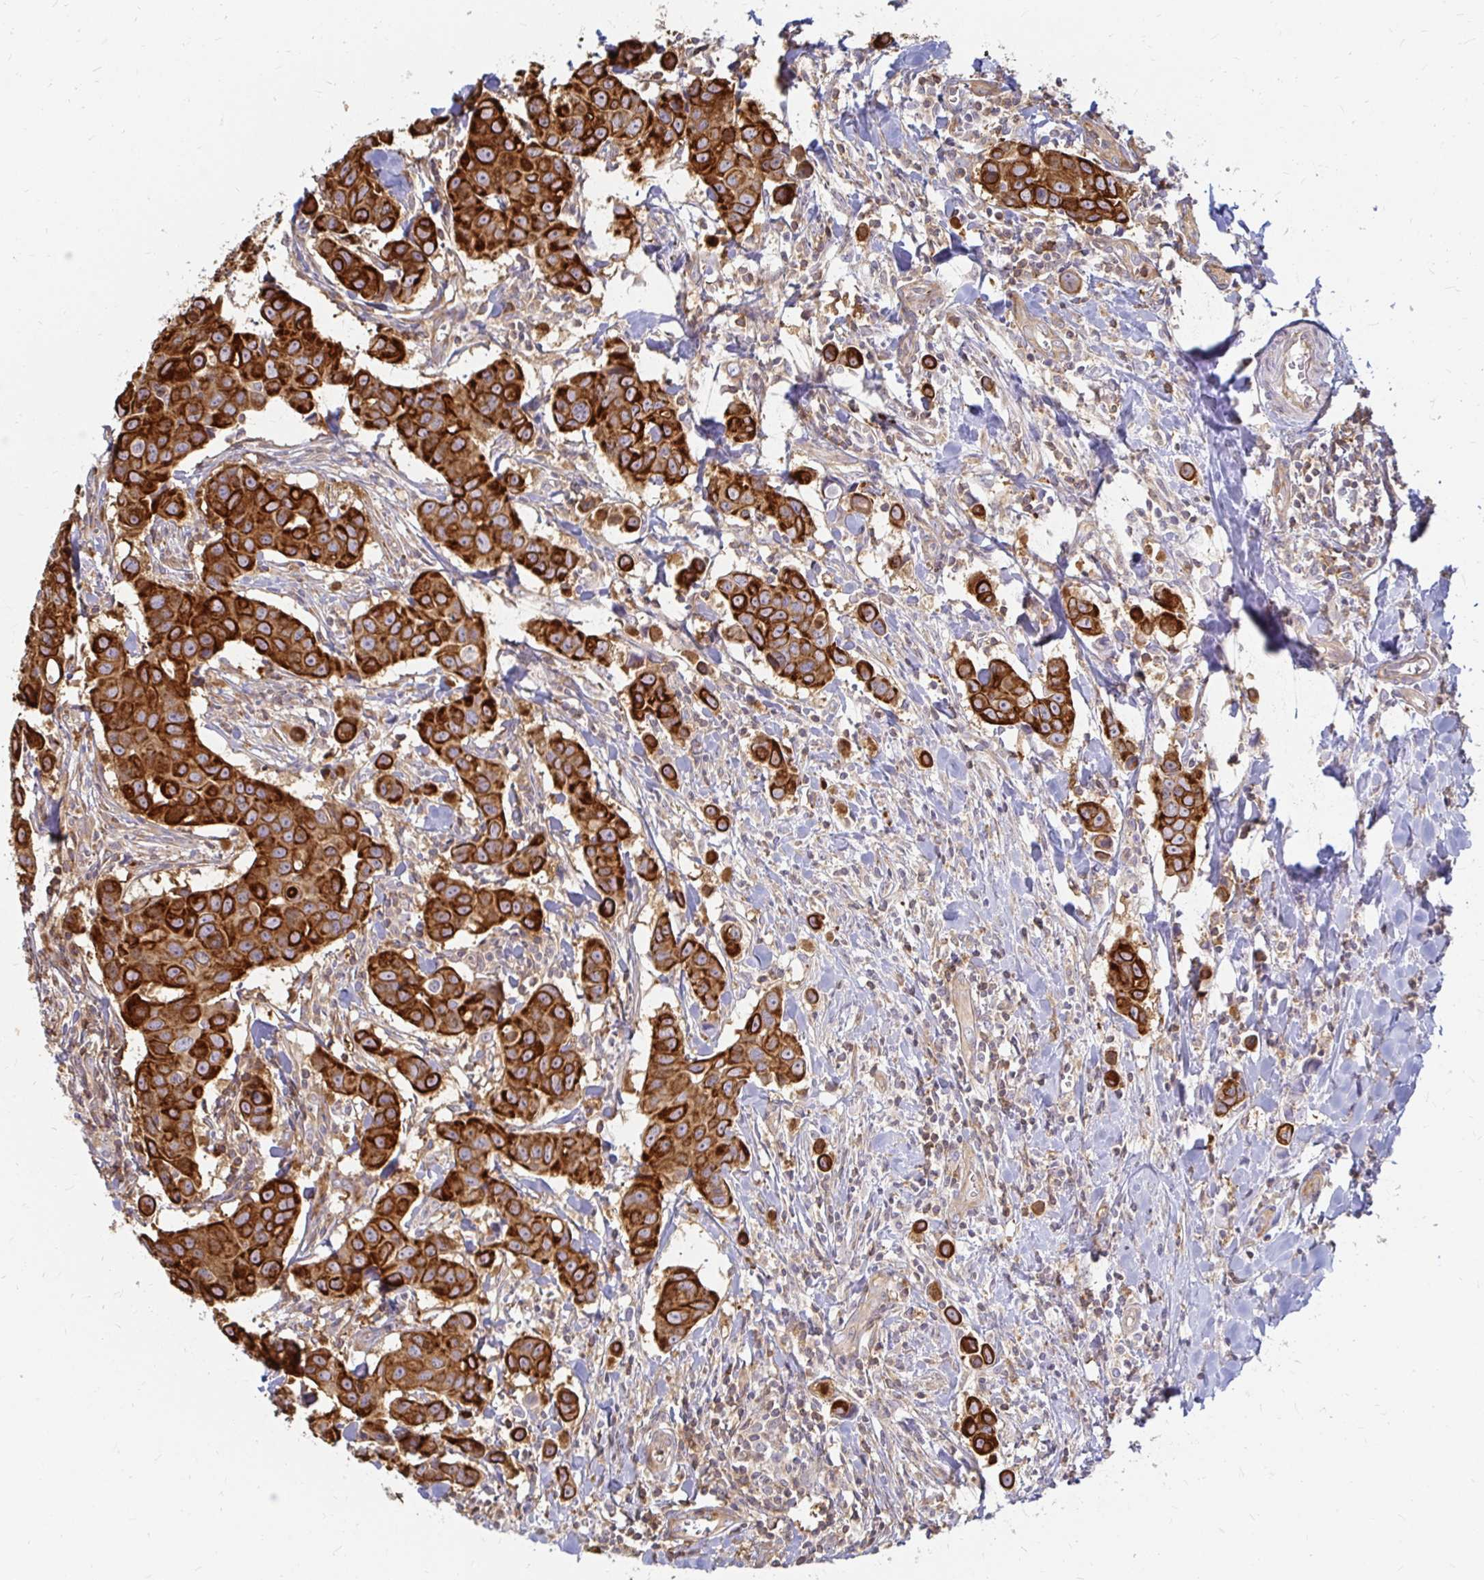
{"staining": {"intensity": "strong", "quantity": ">75%", "location": "cytoplasmic/membranous"}, "tissue": "breast cancer", "cell_type": "Tumor cells", "image_type": "cancer", "snomed": [{"axis": "morphology", "description": "Duct carcinoma"}, {"axis": "topography", "description": "Breast"}], "caption": "Breast cancer stained for a protein (brown) reveals strong cytoplasmic/membranous positive expression in approximately >75% of tumor cells.", "gene": "CAST", "patient": {"sex": "female", "age": 24}}